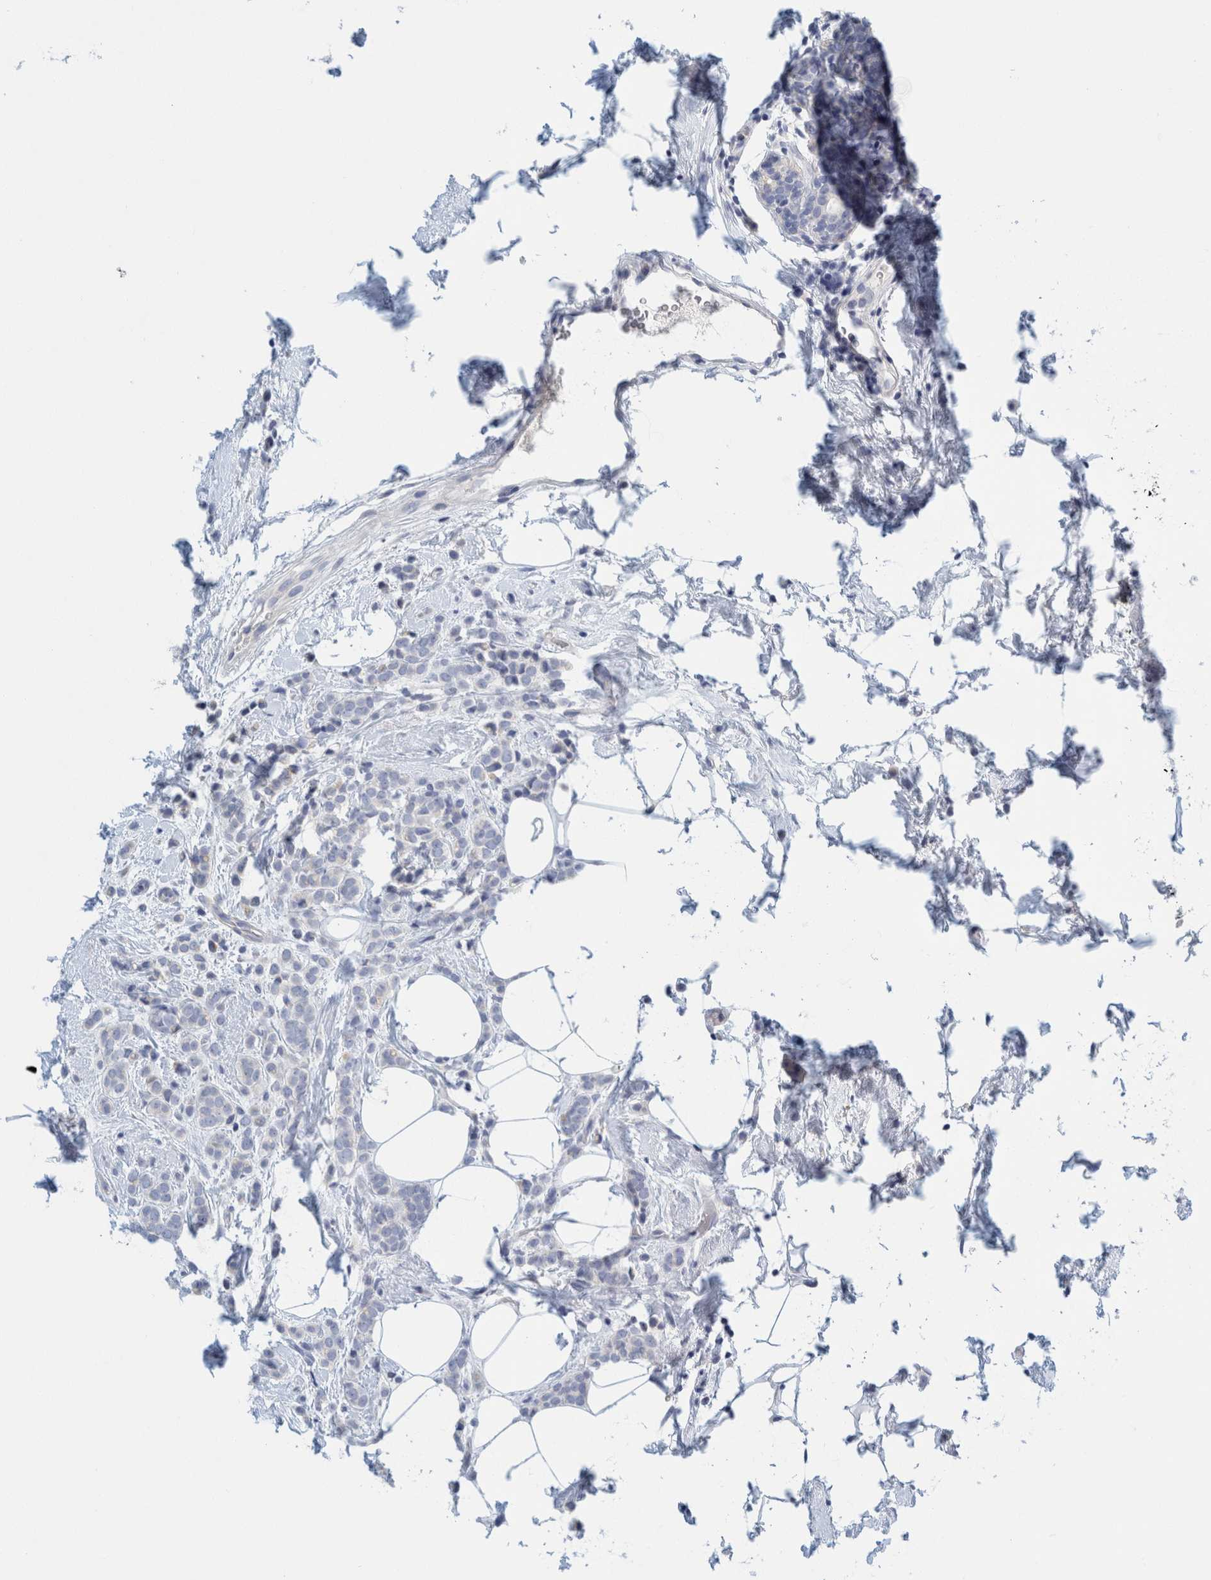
{"staining": {"intensity": "negative", "quantity": "none", "location": "none"}, "tissue": "breast cancer", "cell_type": "Tumor cells", "image_type": "cancer", "snomed": [{"axis": "morphology", "description": "Lobular carcinoma"}, {"axis": "topography", "description": "Breast"}], "caption": "A histopathology image of breast lobular carcinoma stained for a protein demonstrates no brown staining in tumor cells.", "gene": "ZNF324B", "patient": {"sex": "female", "age": 50}}